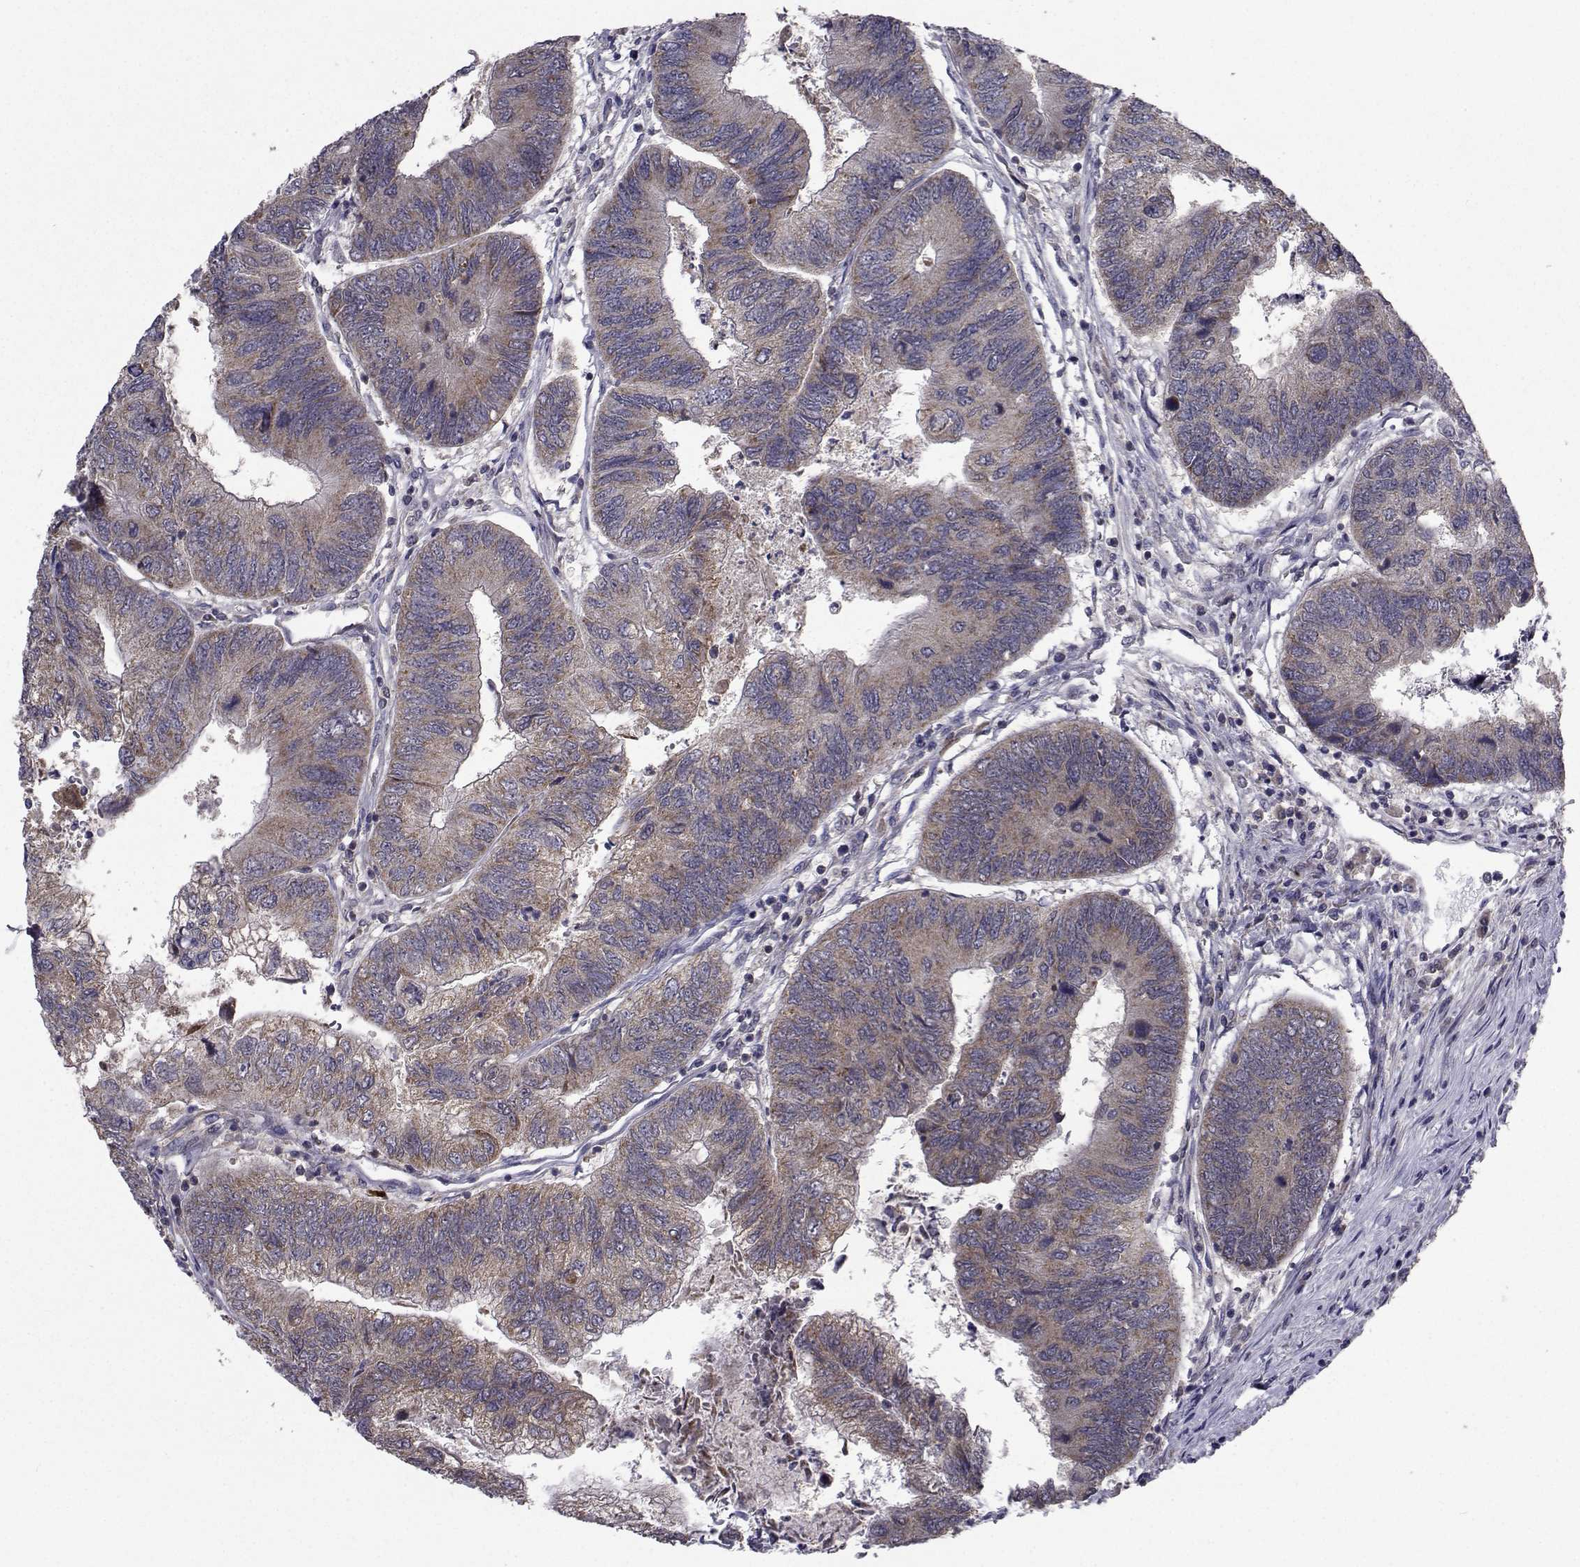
{"staining": {"intensity": "moderate", "quantity": ">75%", "location": "cytoplasmic/membranous"}, "tissue": "colorectal cancer", "cell_type": "Tumor cells", "image_type": "cancer", "snomed": [{"axis": "morphology", "description": "Adenocarcinoma, NOS"}, {"axis": "topography", "description": "Colon"}], "caption": "Colorectal adenocarcinoma stained for a protein reveals moderate cytoplasmic/membranous positivity in tumor cells.", "gene": "CYP2S1", "patient": {"sex": "female", "age": 67}}